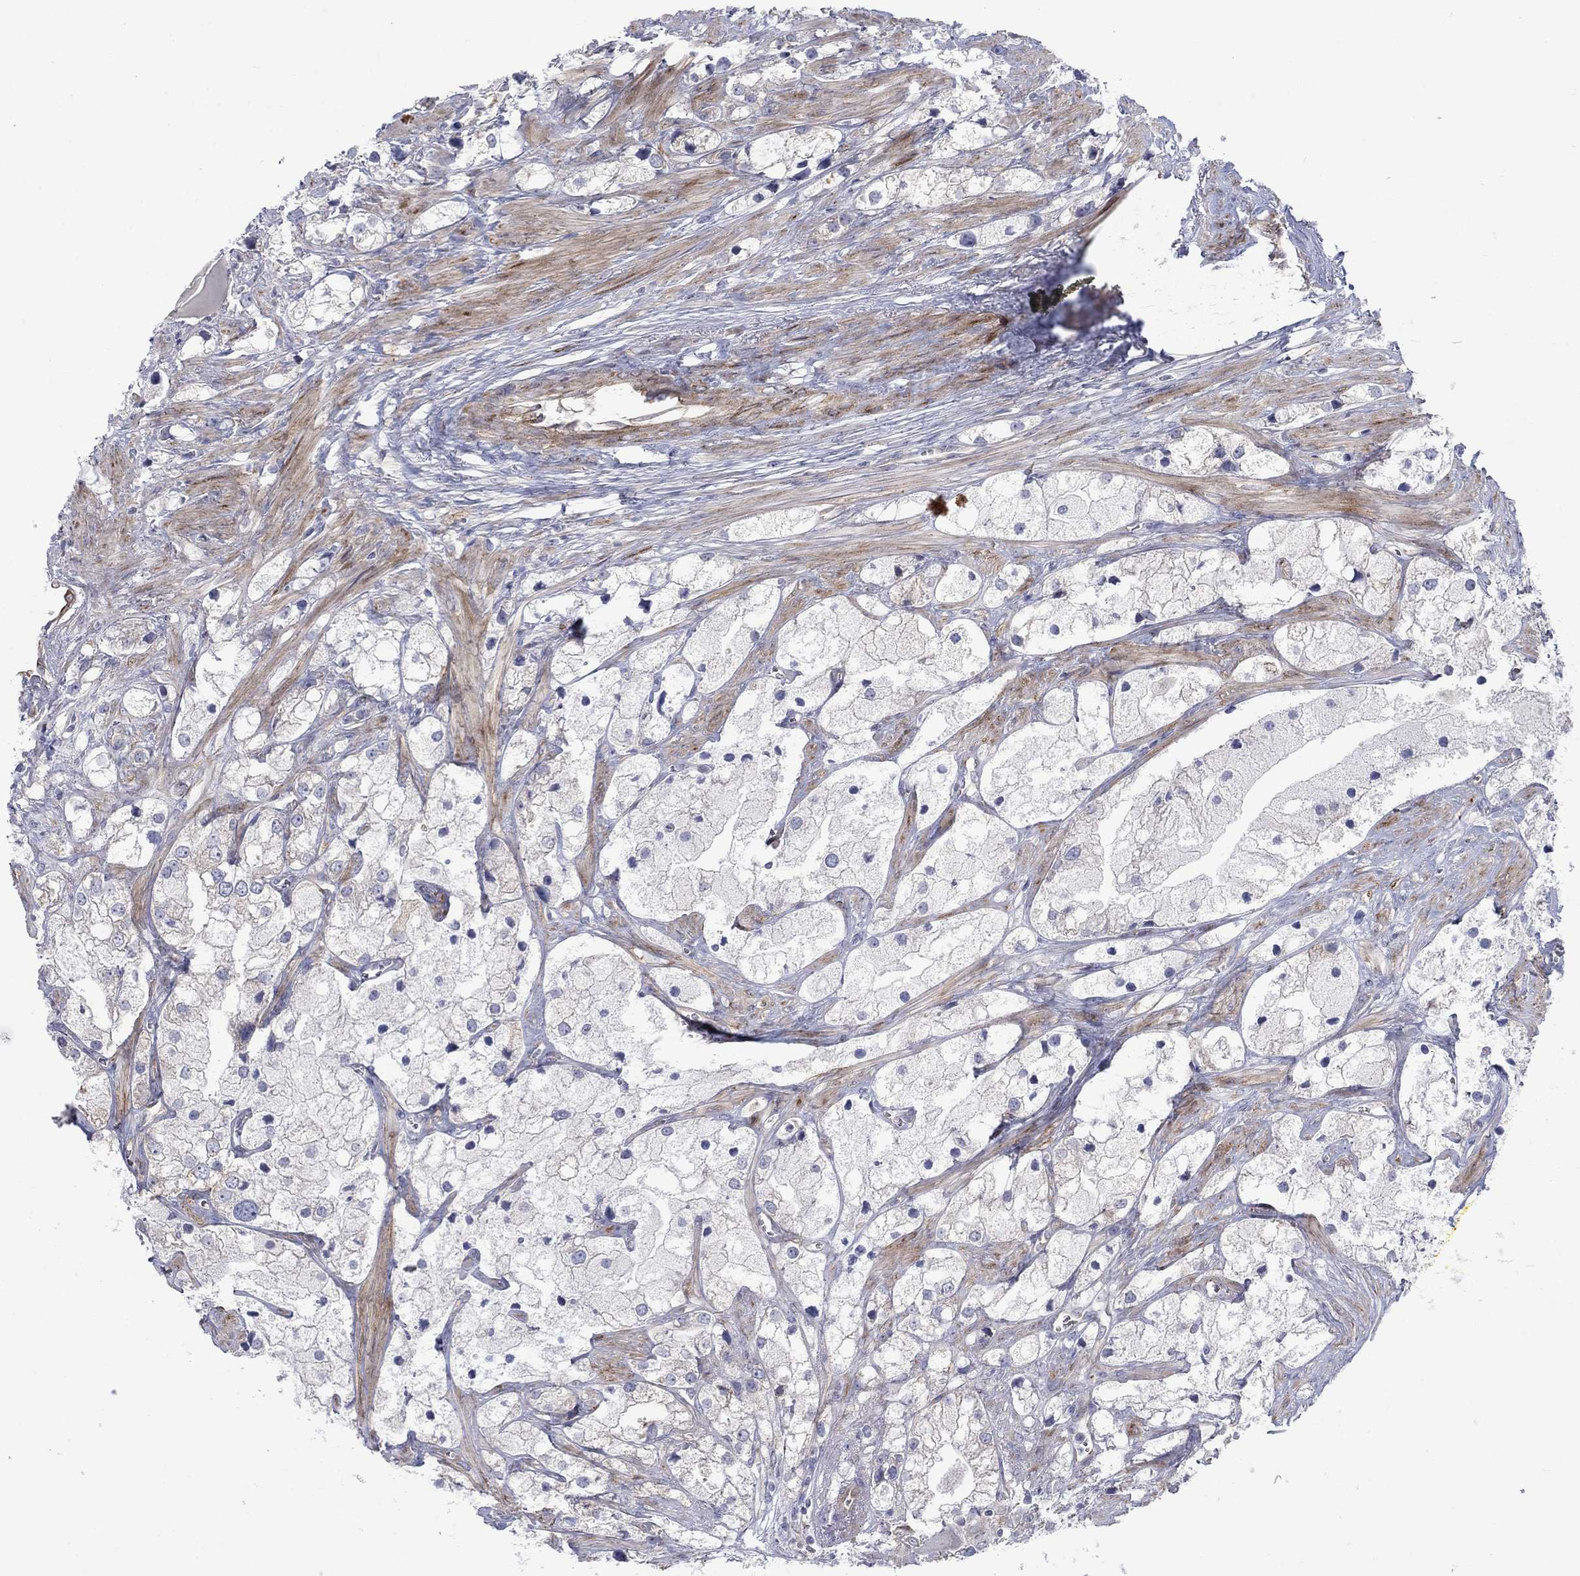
{"staining": {"intensity": "negative", "quantity": "none", "location": "none"}, "tissue": "prostate cancer", "cell_type": "Tumor cells", "image_type": "cancer", "snomed": [{"axis": "morphology", "description": "Adenocarcinoma, NOS"}, {"axis": "topography", "description": "Prostate and seminal vesicle, NOS"}, {"axis": "topography", "description": "Prostate"}], "caption": "Human prostate cancer (adenocarcinoma) stained for a protein using IHC shows no staining in tumor cells.", "gene": "FXR1", "patient": {"sex": "male", "age": 79}}